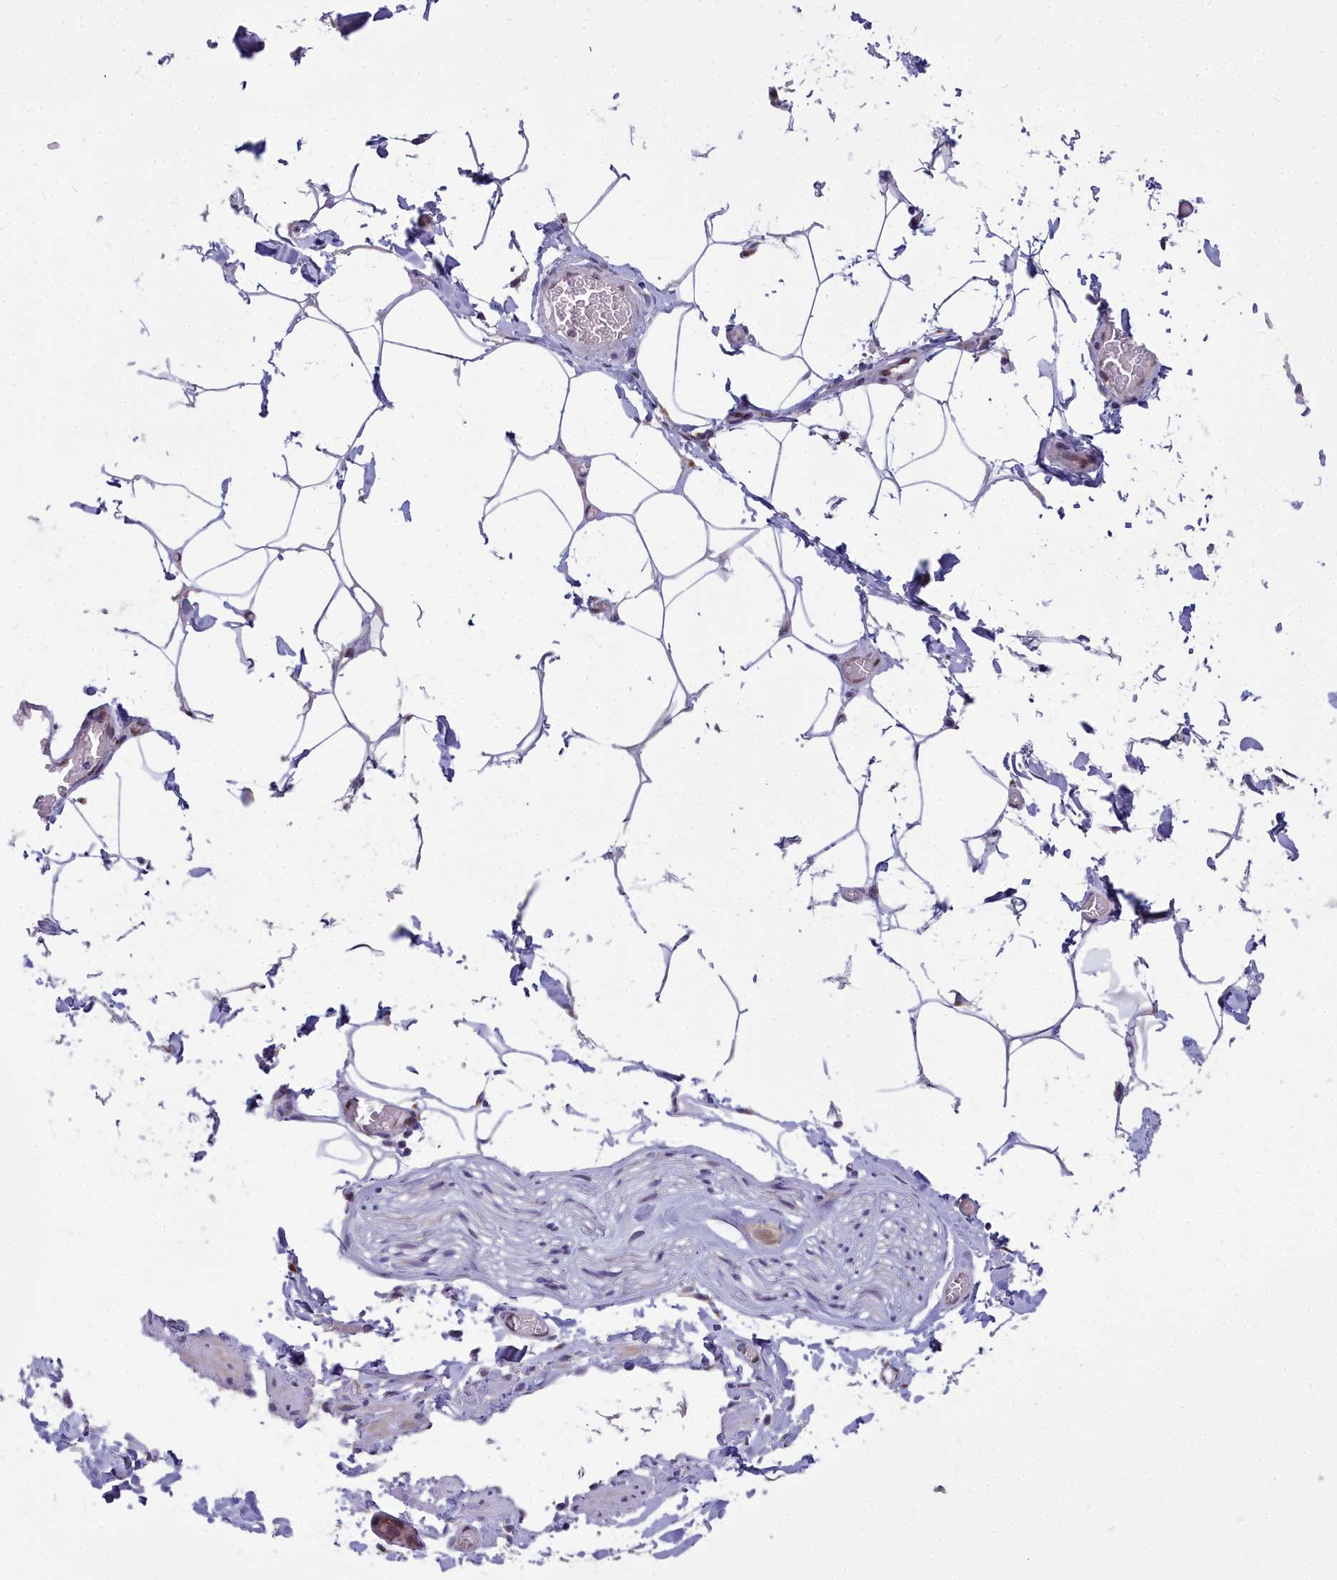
{"staining": {"intensity": "moderate", "quantity": "<25%", "location": "cytoplasmic/membranous"}, "tissue": "adipose tissue", "cell_type": "Adipocytes", "image_type": "normal", "snomed": [{"axis": "morphology", "description": "Normal tissue, NOS"}, {"axis": "topography", "description": "Soft tissue"}, {"axis": "topography", "description": "Adipose tissue"}, {"axis": "topography", "description": "Vascular tissue"}, {"axis": "topography", "description": "Peripheral nerve tissue"}], "caption": "Immunohistochemical staining of normal adipose tissue shows low levels of moderate cytoplasmic/membranous expression in approximately <25% of adipocytes.", "gene": "WDPCP", "patient": {"sex": "male", "age": 46}}